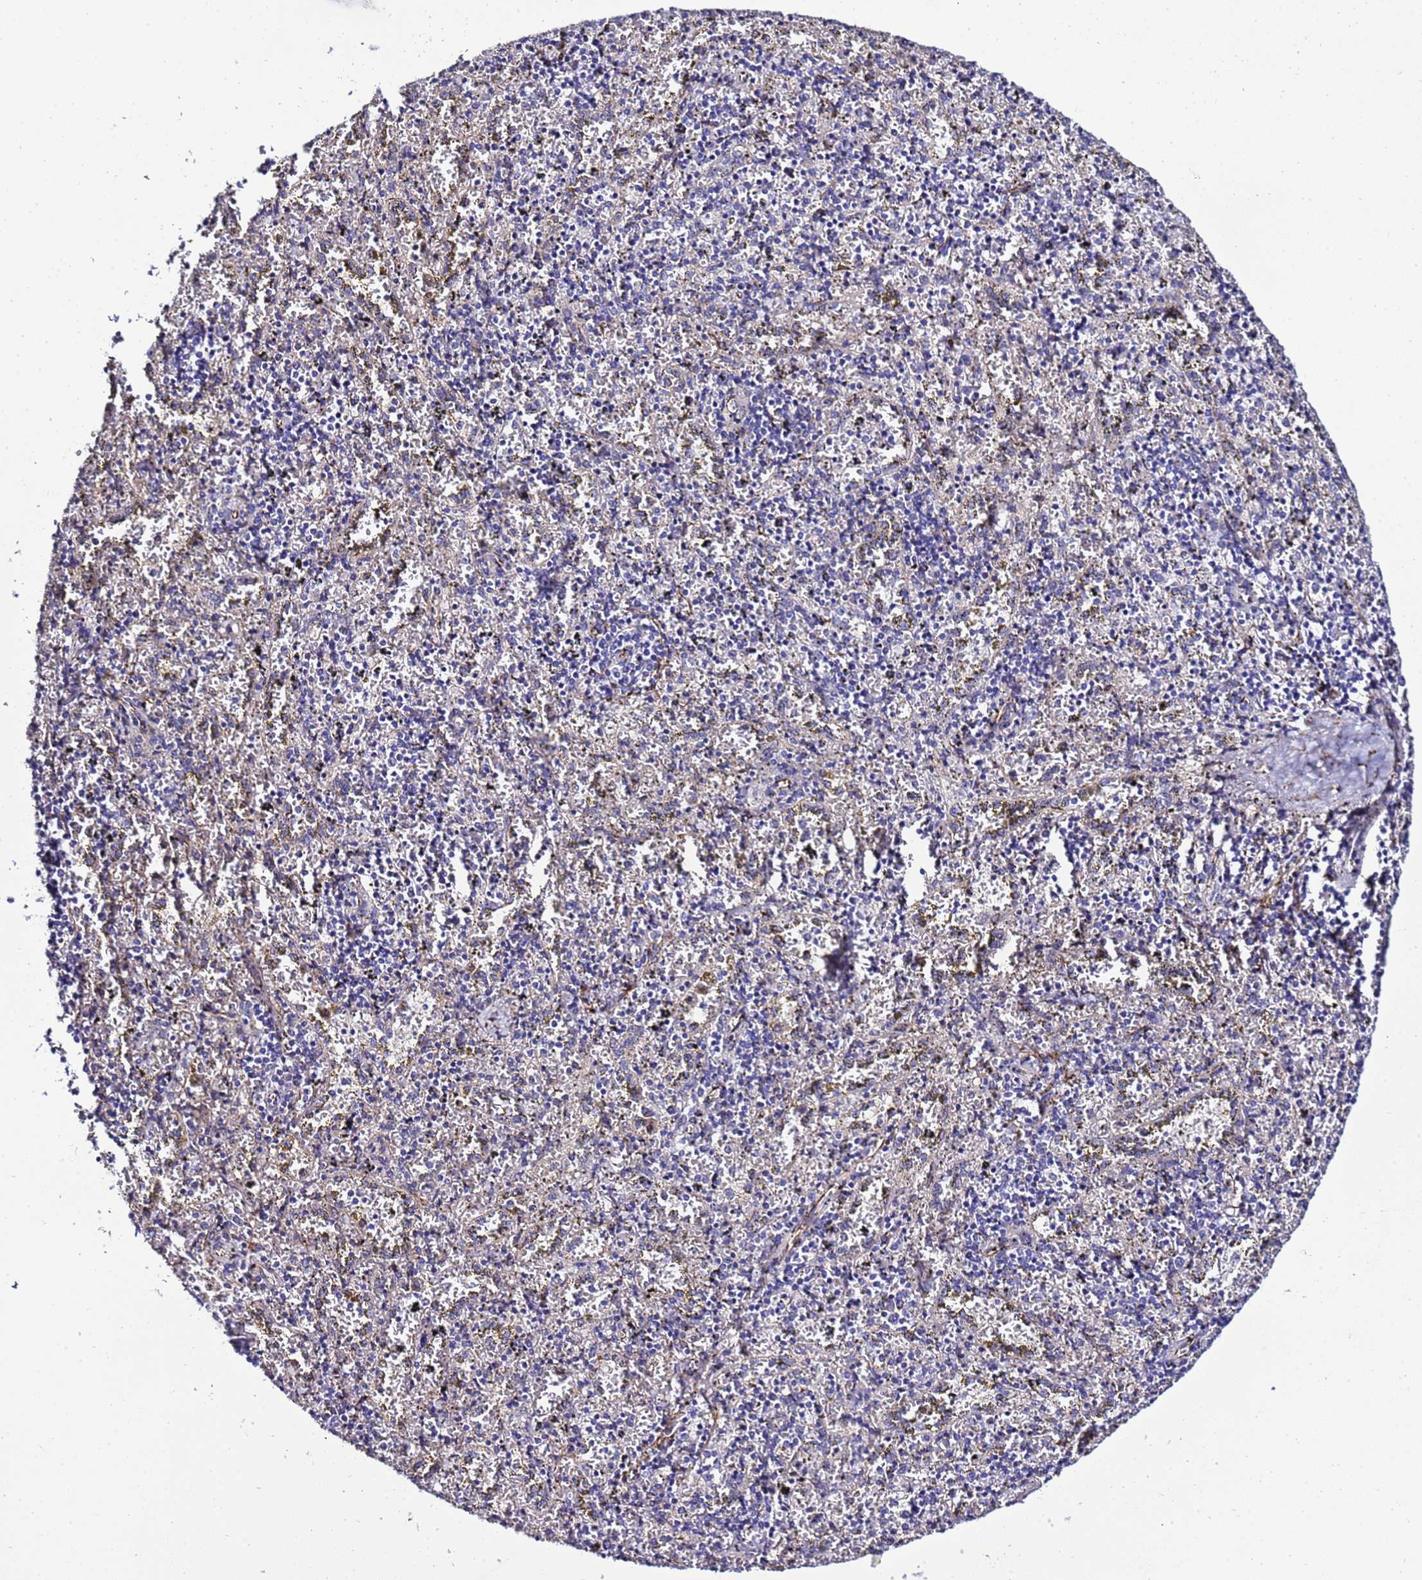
{"staining": {"intensity": "negative", "quantity": "none", "location": "none"}, "tissue": "spleen", "cell_type": "Cells in red pulp", "image_type": "normal", "snomed": [{"axis": "morphology", "description": "Normal tissue, NOS"}, {"axis": "topography", "description": "Spleen"}], "caption": "This is an IHC micrograph of unremarkable spleen. There is no staining in cells in red pulp.", "gene": "GZF1", "patient": {"sex": "male", "age": 11}}